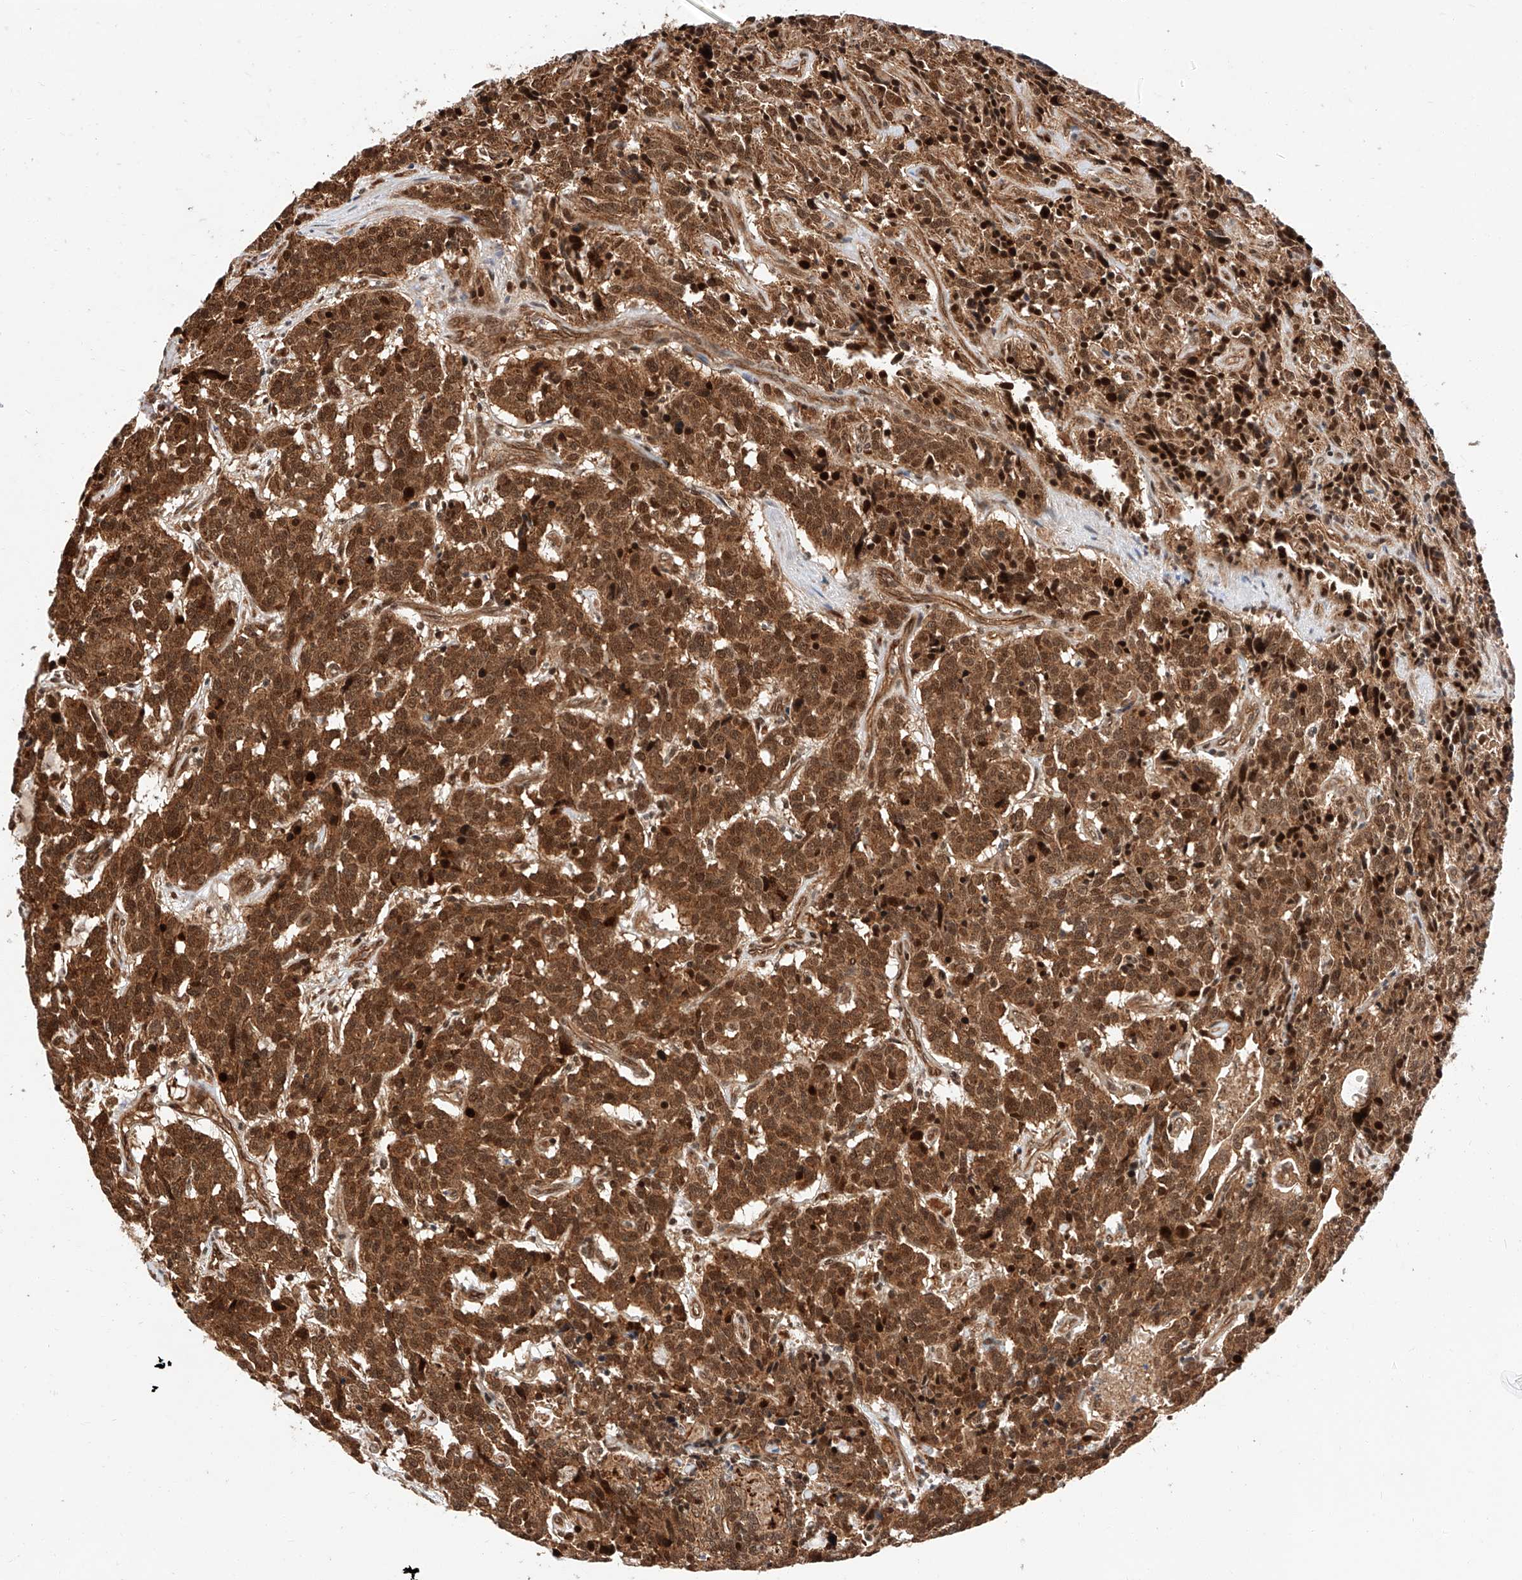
{"staining": {"intensity": "strong", "quantity": ">75%", "location": "cytoplasmic/membranous,nuclear"}, "tissue": "carcinoid", "cell_type": "Tumor cells", "image_type": "cancer", "snomed": [{"axis": "morphology", "description": "Carcinoid, malignant, NOS"}, {"axis": "topography", "description": "Lung"}], "caption": "This photomicrograph displays immunohistochemistry (IHC) staining of malignant carcinoid, with high strong cytoplasmic/membranous and nuclear positivity in approximately >75% of tumor cells.", "gene": "THTPA", "patient": {"sex": "female", "age": 46}}